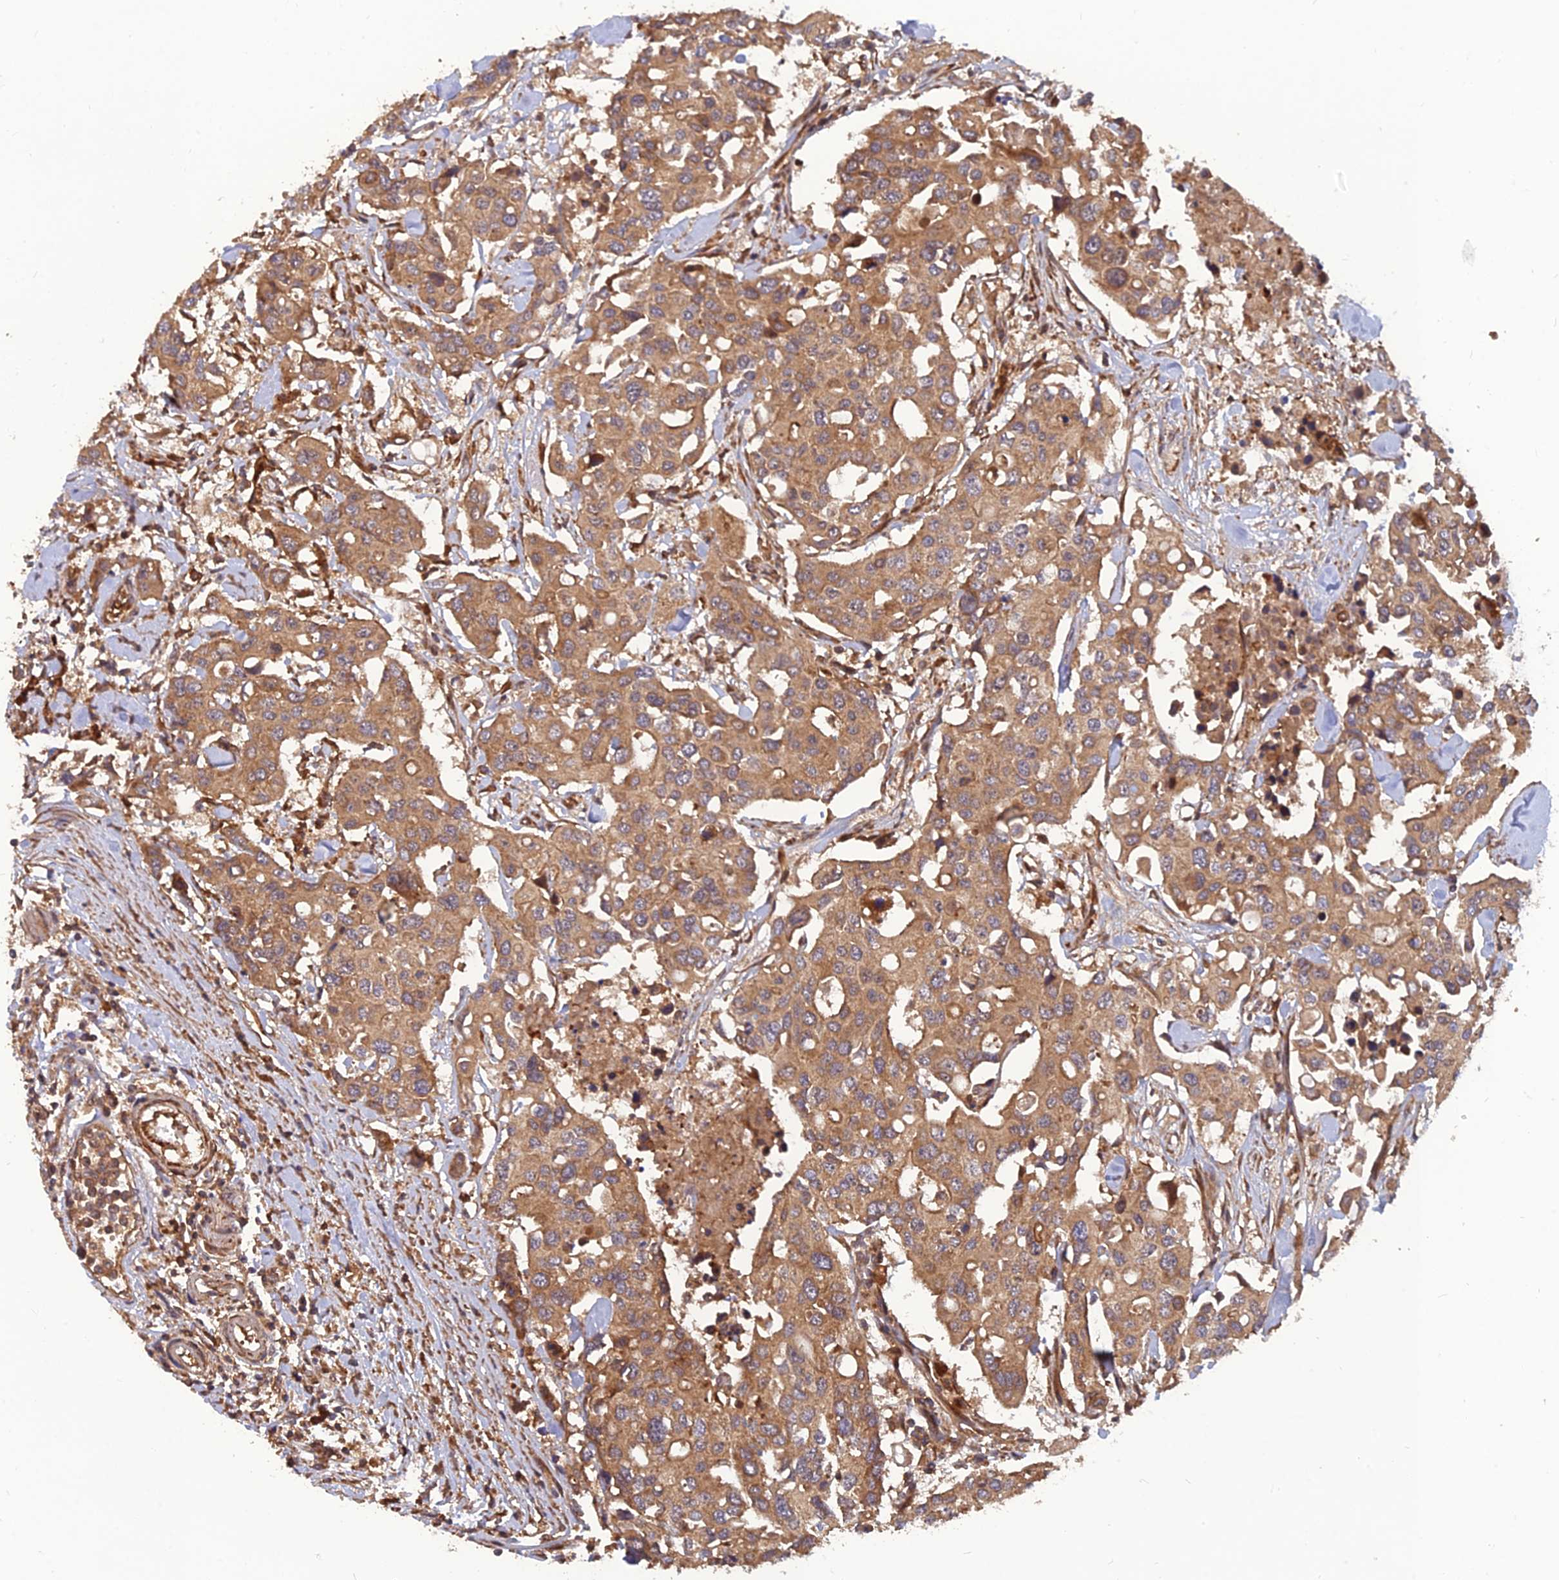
{"staining": {"intensity": "moderate", "quantity": ">75%", "location": "cytoplasmic/membranous"}, "tissue": "colorectal cancer", "cell_type": "Tumor cells", "image_type": "cancer", "snomed": [{"axis": "morphology", "description": "Adenocarcinoma, NOS"}, {"axis": "topography", "description": "Colon"}], "caption": "Protein staining shows moderate cytoplasmic/membranous positivity in approximately >75% of tumor cells in colorectal cancer.", "gene": "RELCH", "patient": {"sex": "male", "age": 77}}